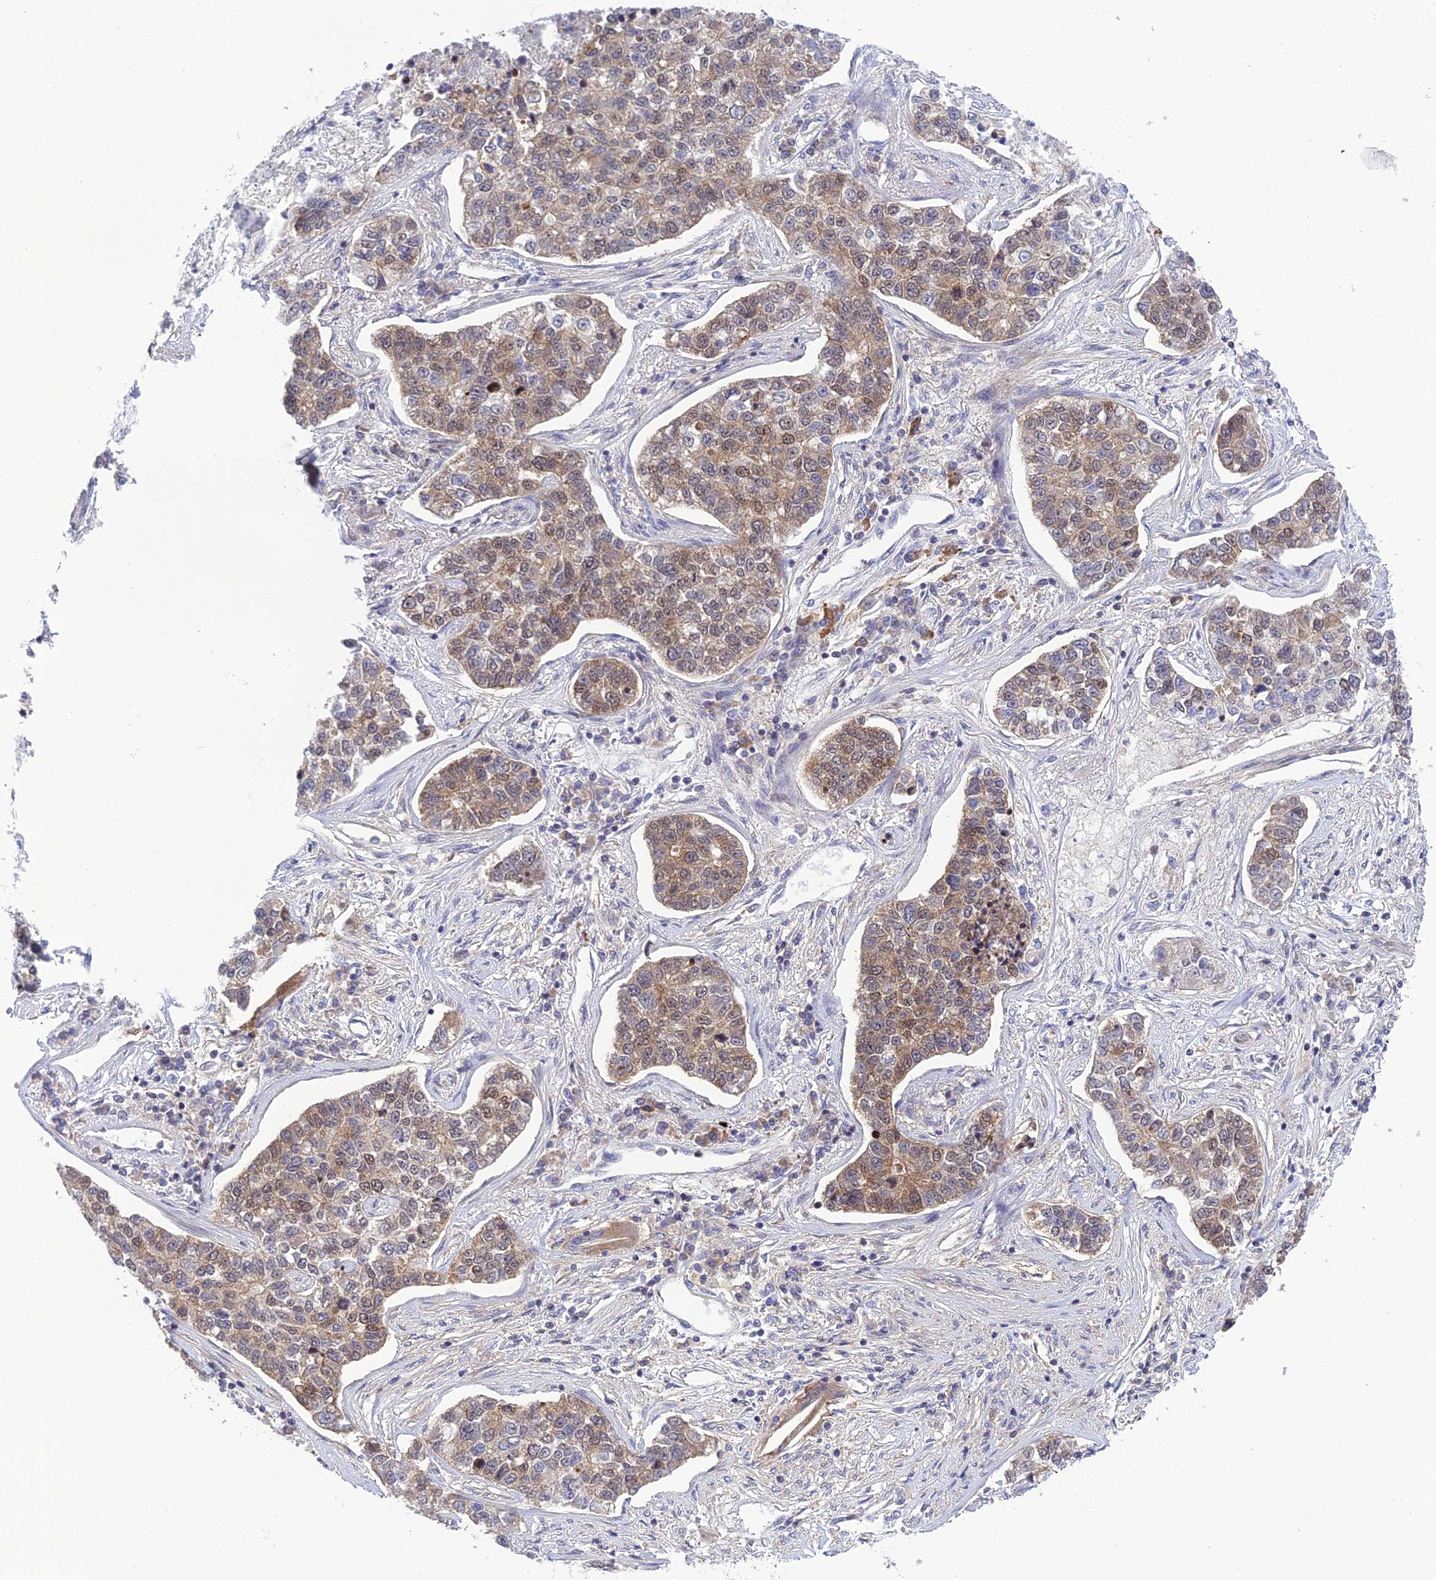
{"staining": {"intensity": "weak", "quantity": ">75%", "location": "cytoplasmic/membranous,nuclear"}, "tissue": "lung cancer", "cell_type": "Tumor cells", "image_type": "cancer", "snomed": [{"axis": "morphology", "description": "Adenocarcinoma, NOS"}, {"axis": "topography", "description": "Lung"}], "caption": "Lung cancer stained for a protein exhibits weak cytoplasmic/membranous and nuclear positivity in tumor cells.", "gene": "TCEA1", "patient": {"sex": "male", "age": 49}}